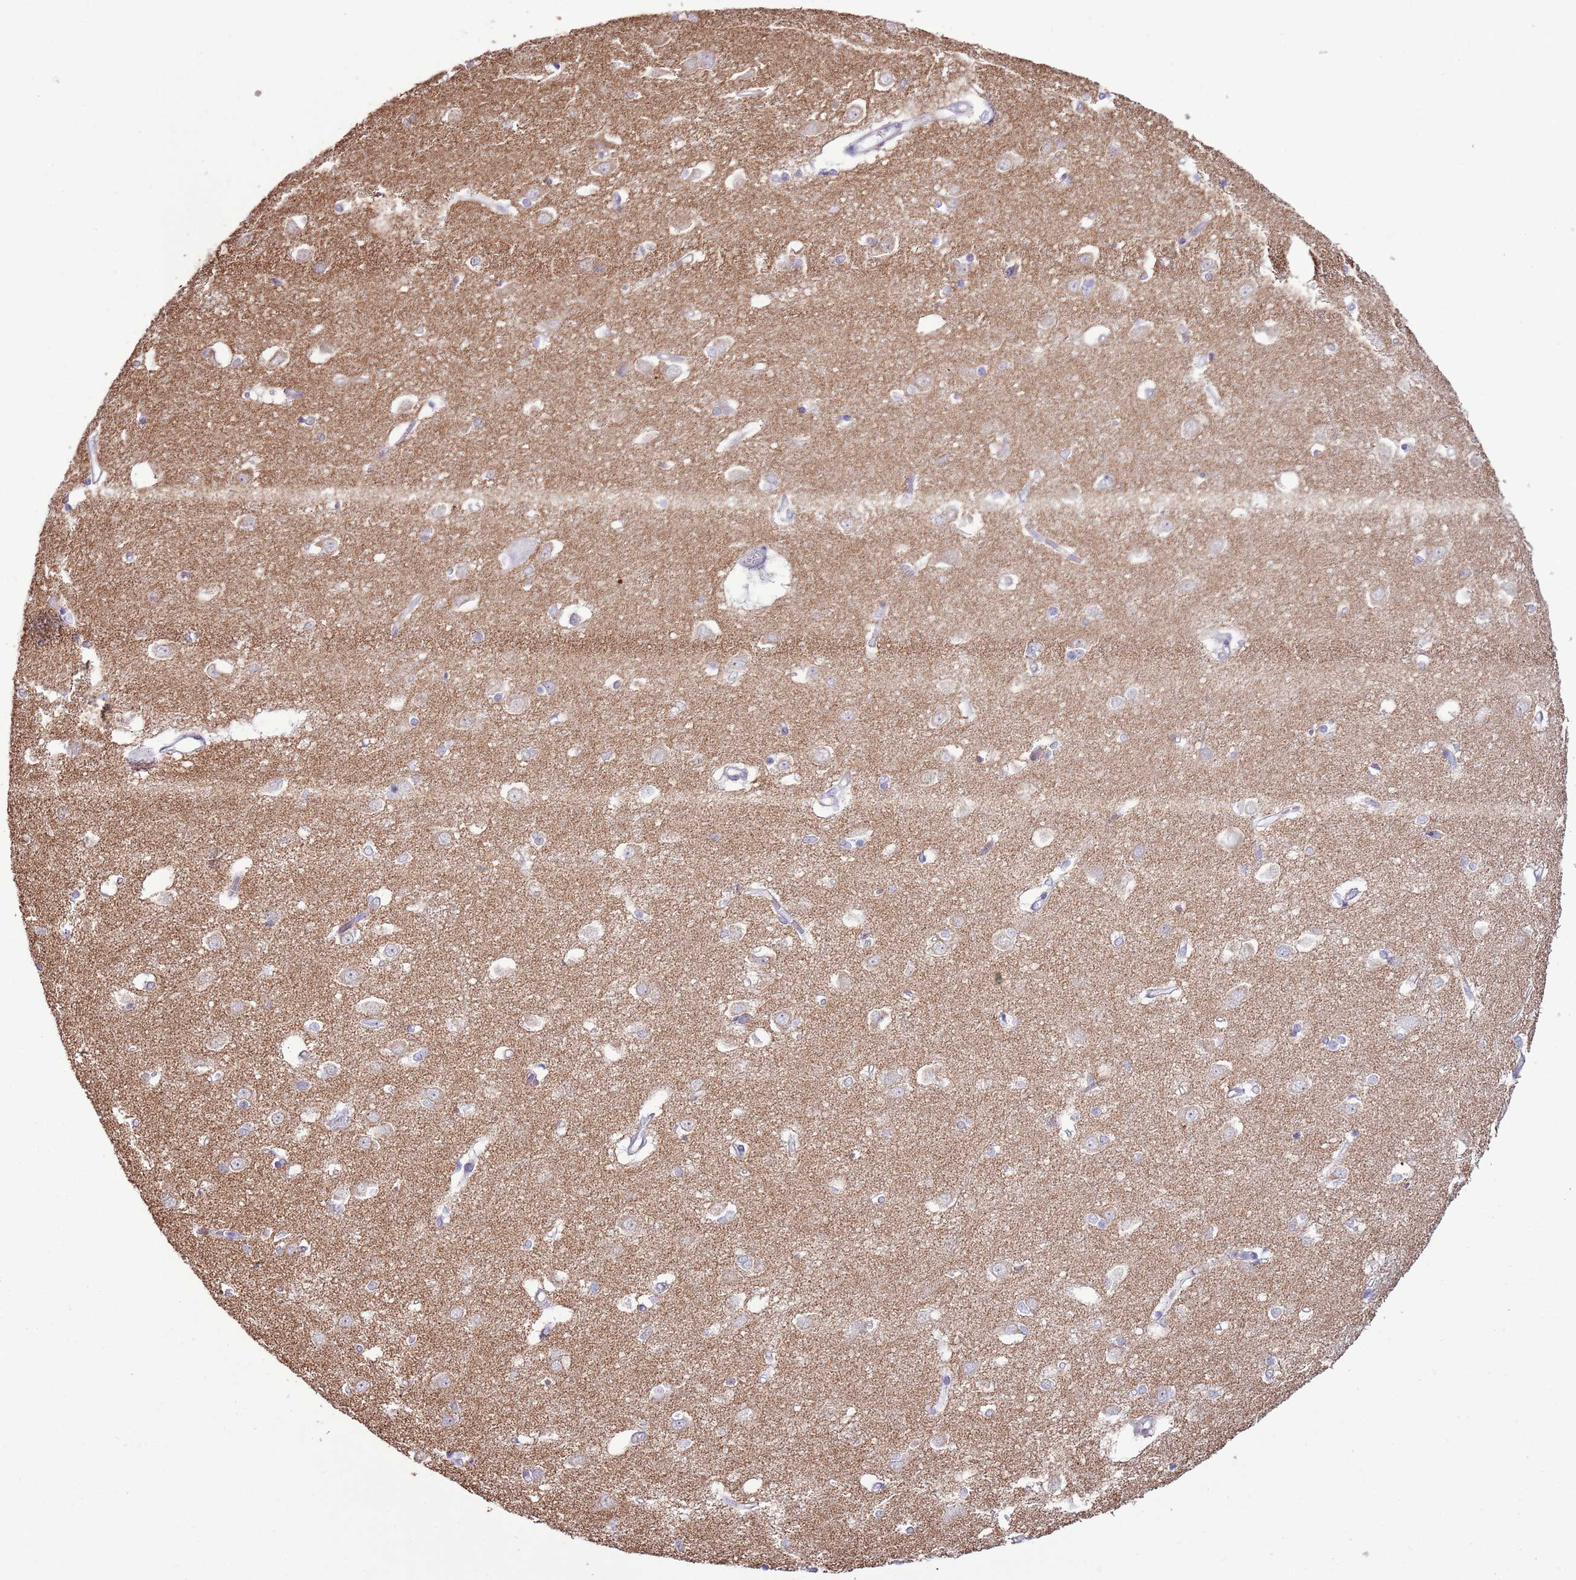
{"staining": {"intensity": "negative", "quantity": "none", "location": "none"}, "tissue": "caudate", "cell_type": "Glial cells", "image_type": "normal", "snomed": [{"axis": "morphology", "description": "Normal tissue, NOS"}, {"axis": "topography", "description": "Lateral ventricle wall"}], "caption": "Immunohistochemistry (IHC) image of normal human caudate stained for a protein (brown), which demonstrates no staining in glial cells.", "gene": "SLC23A1", "patient": {"sex": "male", "age": 37}}